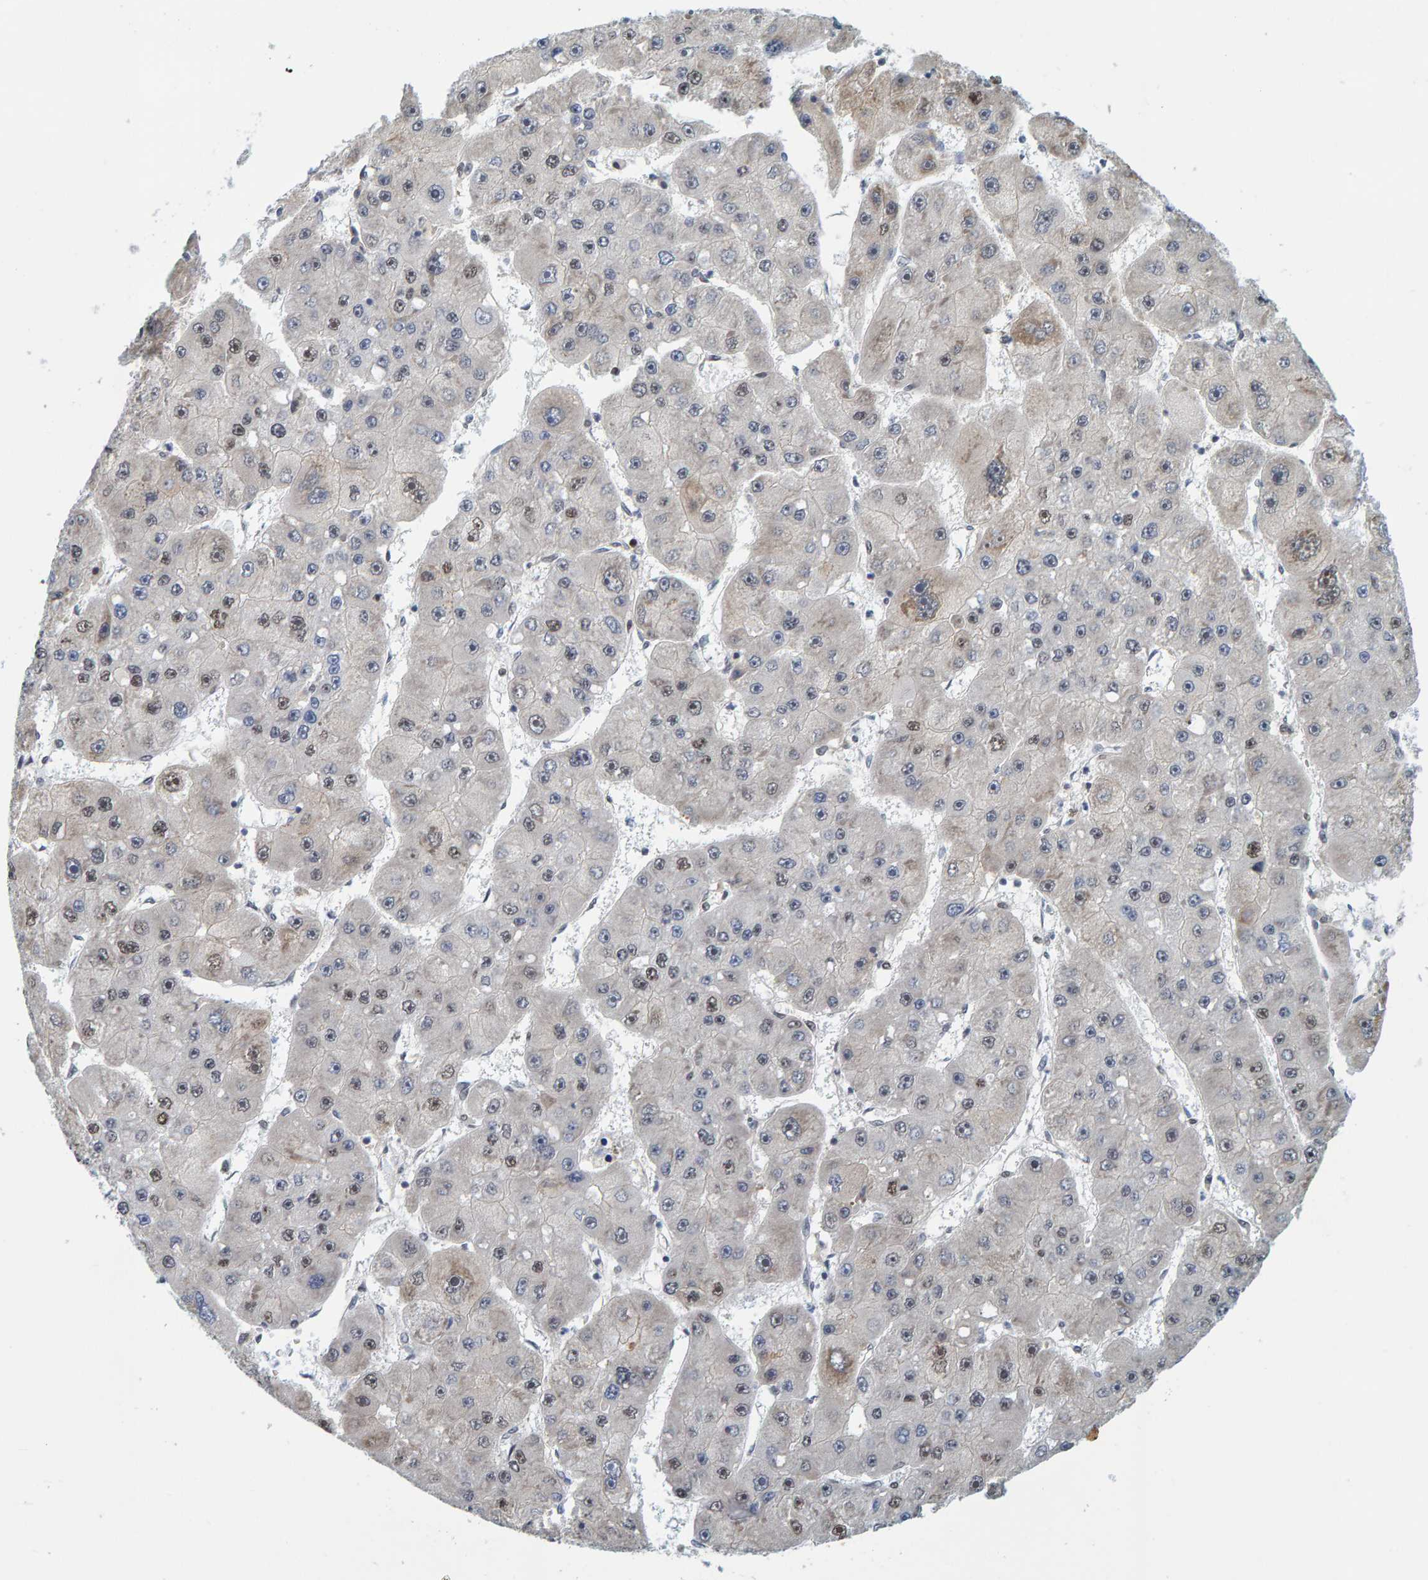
{"staining": {"intensity": "moderate", "quantity": "<25%", "location": "nuclear"}, "tissue": "liver cancer", "cell_type": "Tumor cells", "image_type": "cancer", "snomed": [{"axis": "morphology", "description": "Carcinoma, Hepatocellular, NOS"}, {"axis": "topography", "description": "Liver"}], "caption": "Immunohistochemical staining of human liver cancer (hepatocellular carcinoma) demonstrates low levels of moderate nuclear protein expression in approximately <25% of tumor cells.", "gene": "POLR1E", "patient": {"sex": "female", "age": 61}}